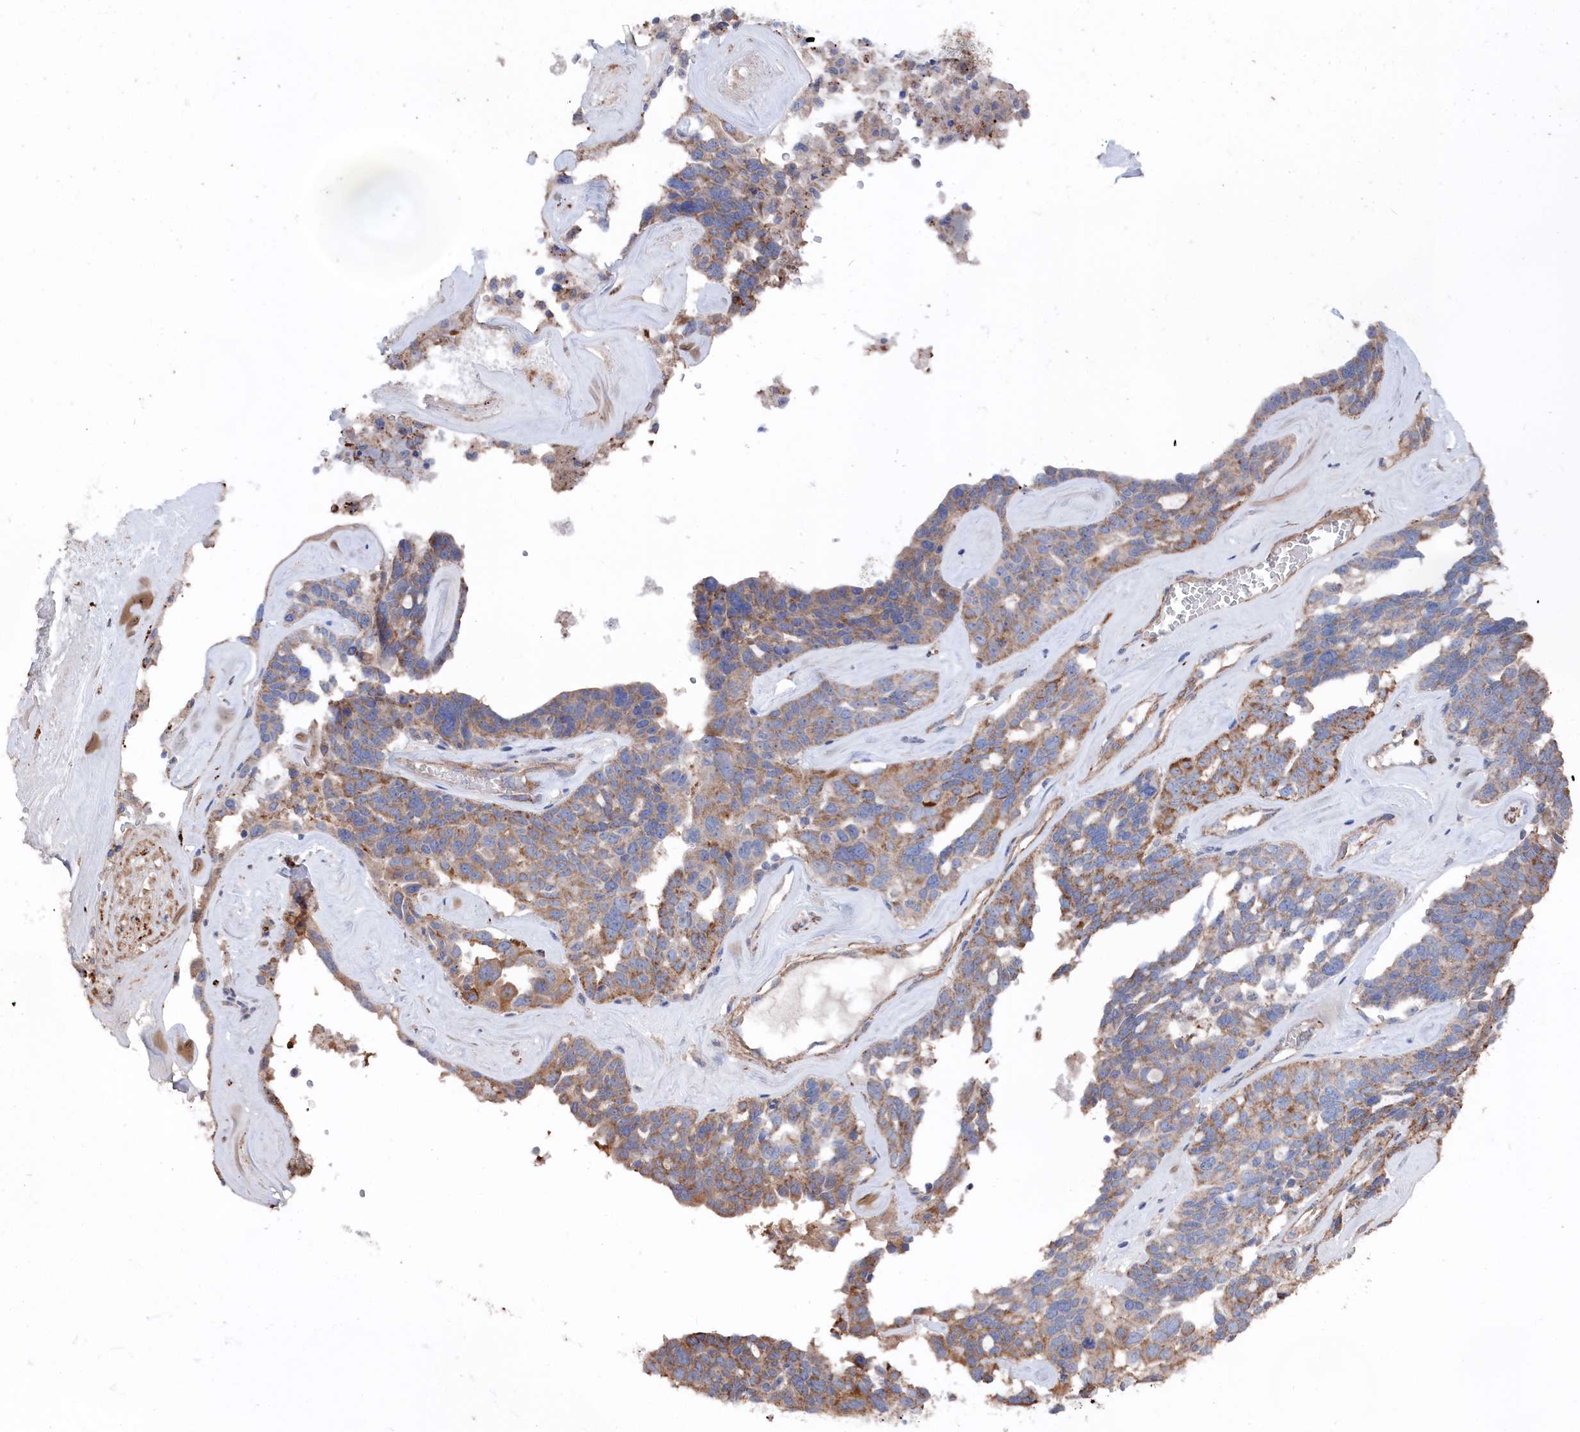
{"staining": {"intensity": "moderate", "quantity": "25%-75%", "location": "cytoplasmic/membranous"}, "tissue": "ovarian cancer", "cell_type": "Tumor cells", "image_type": "cancer", "snomed": [{"axis": "morphology", "description": "Cystadenocarcinoma, serous, NOS"}, {"axis": "topography", "description": "Ovary"}], "caption": "Protein positivity by immunohistochemistry reveals moderate cytoplasmic/membranous staining in approximately 25%-75% of tumor cells in ovarian serous cystadenocarcinoma.", "gene": "FILIP1L", "patient": {"sex": "female", "age": 59}}